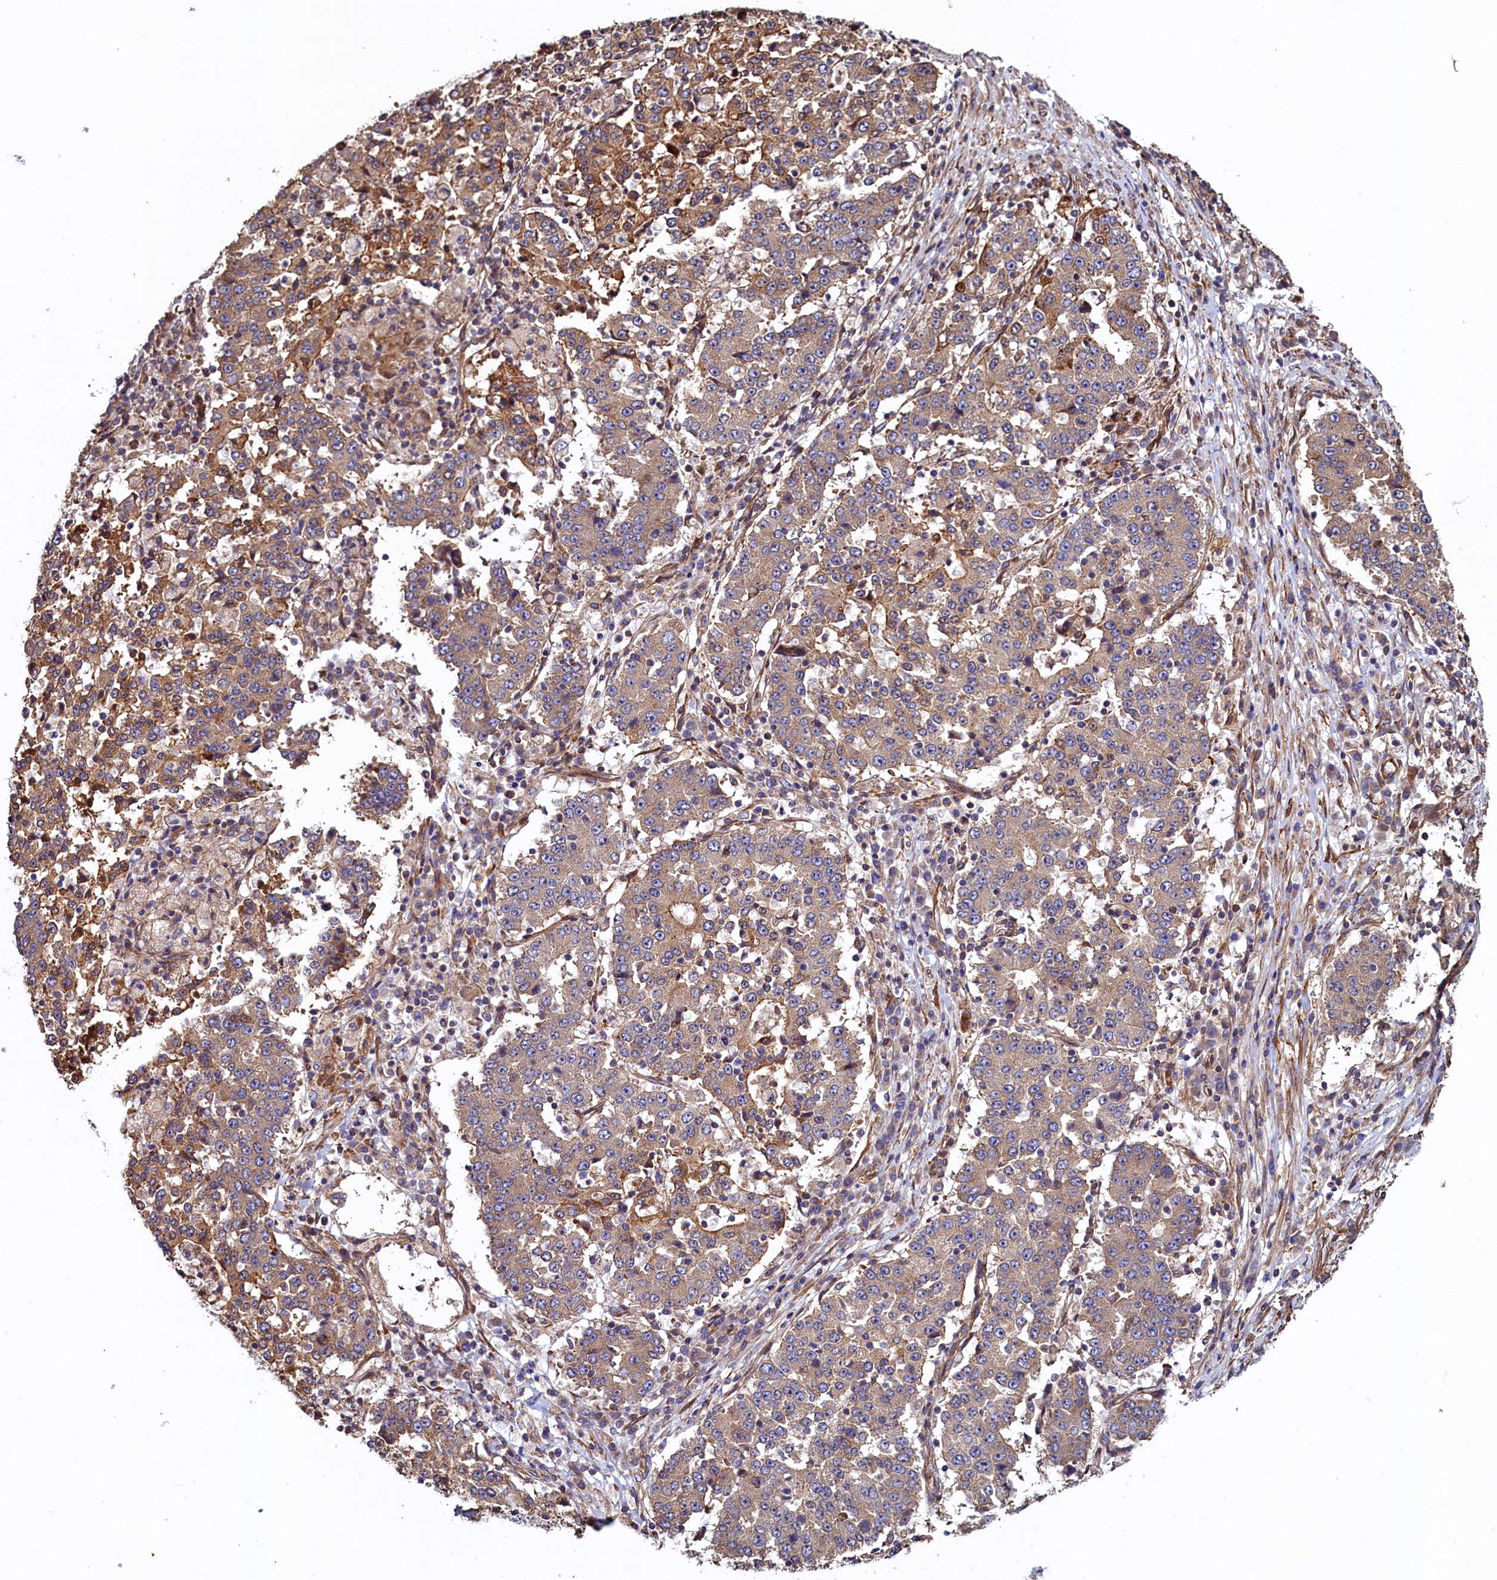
{"staining": {"intensity": "weak", "quantity": ">75%", "location": "cytoplasmic/membranous"}, "tissue": "stomach cancer", "cell_type": "Tumor cells", "image_type": "cancer", "snomed": [{"axis": "morphology", "description": "Adenocarcinoma, NOS"}, {"axis": "topography", "description": "Stomach"}], "caption": "A low amount of weak cytoplasmic/membranous expression is present in about >75% of tumor cells in adenocarcinoma (stomach) tissue.", "gene": "ATXN2L", "patient": {"sex": "male", "age": 59}}